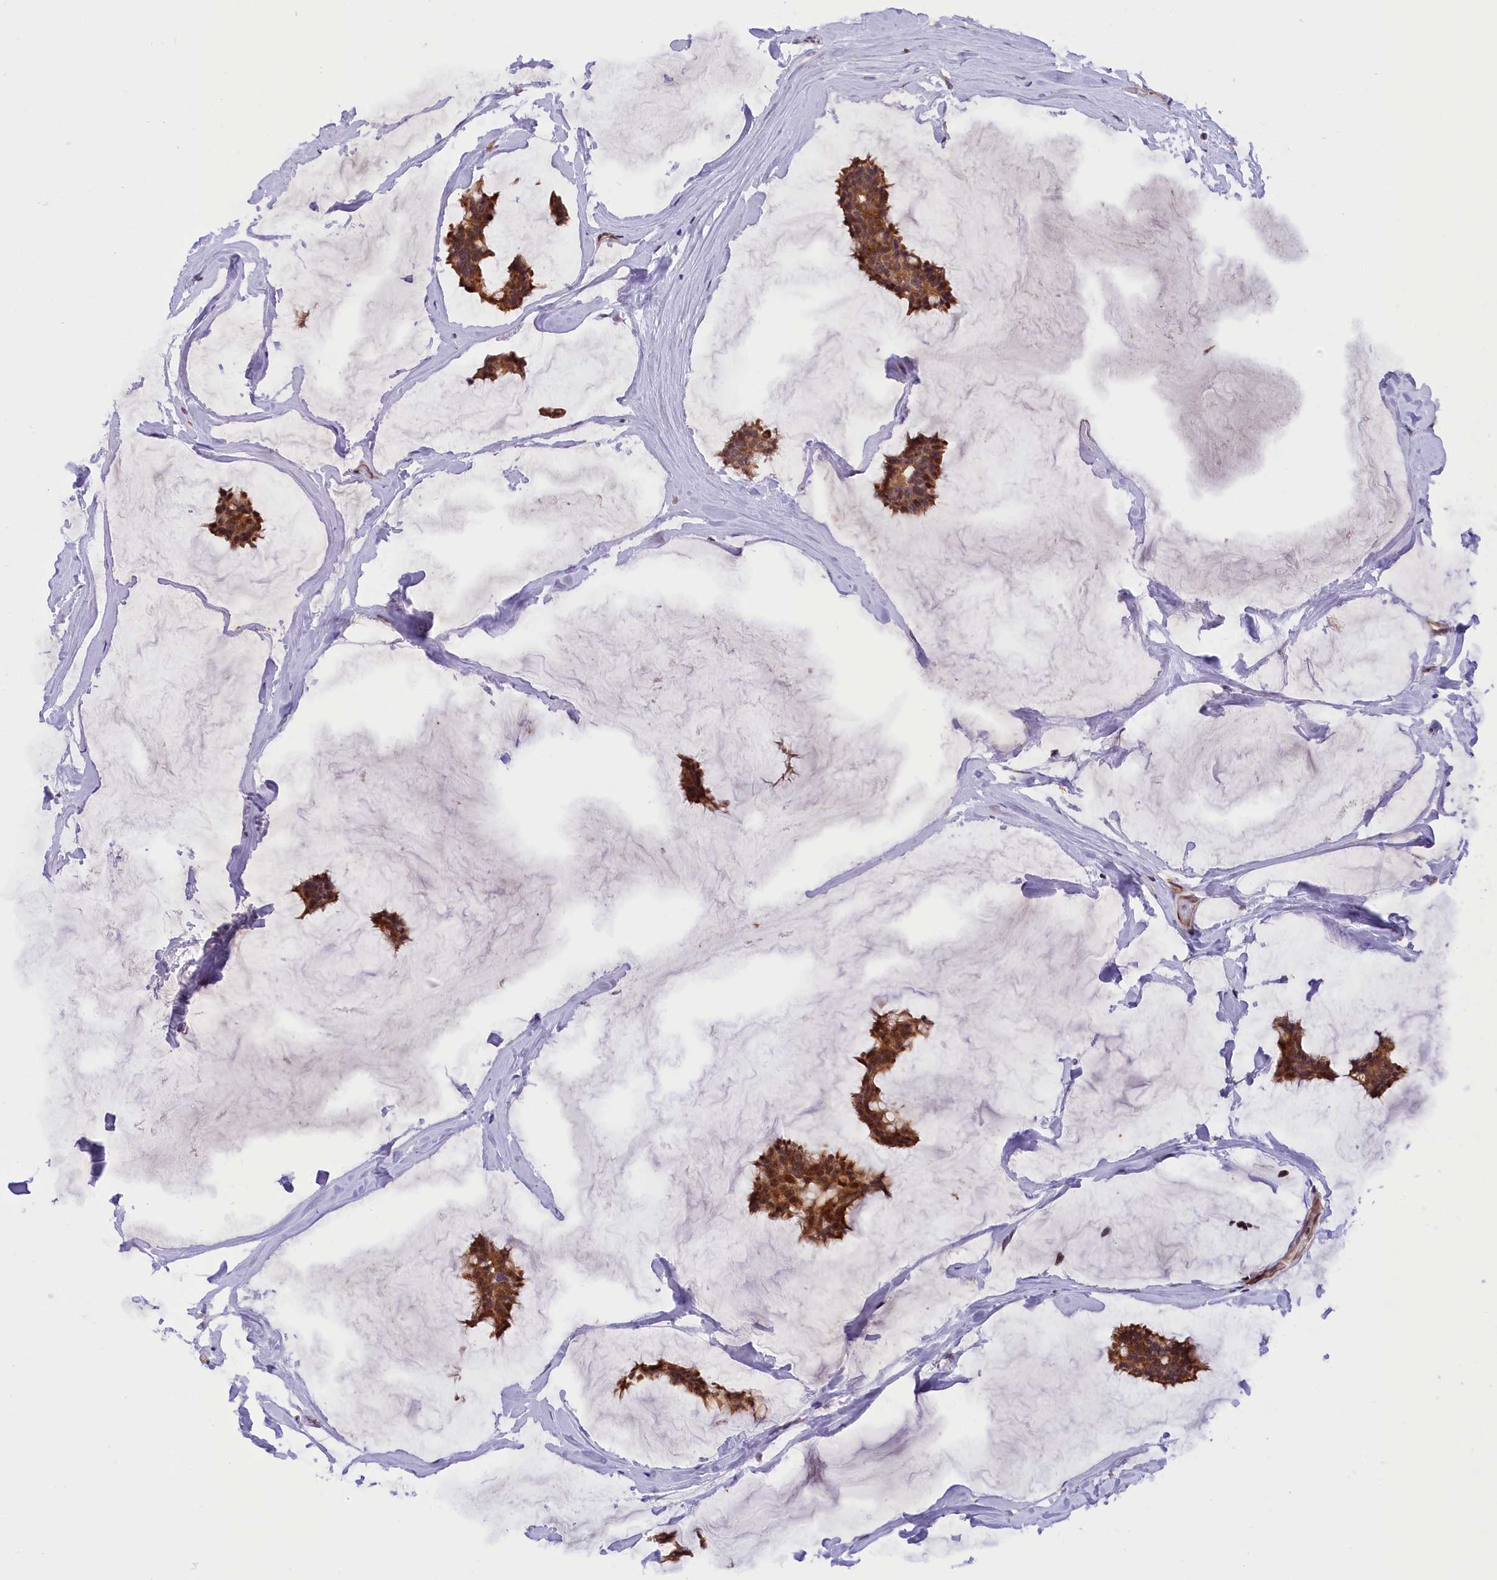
{"staining": {"intensity": "moderate", "quantity": ">75%", "location": "cytoplasmic/membranous,nuclear"}, "tissue": "breast cancer", "cell_type": "Tumor cells", "image_type": "cancer", "snomed": [{"axis": "morphology", "description": "Duct carcinoma"}, {"axis": "topography", "description": "Breast"}], "caption": "Protein staining displays moderate cytoplasmic/membranous and nuclear positivity in about >75% of tumor cells in breast cancer. (DAB (3,3'-diaminobenzidine) IHC, brown staining for protein, blue staining for nuclei).", "gene": "SAMD4A", "patient": {"sex": "female", "age": 93}}